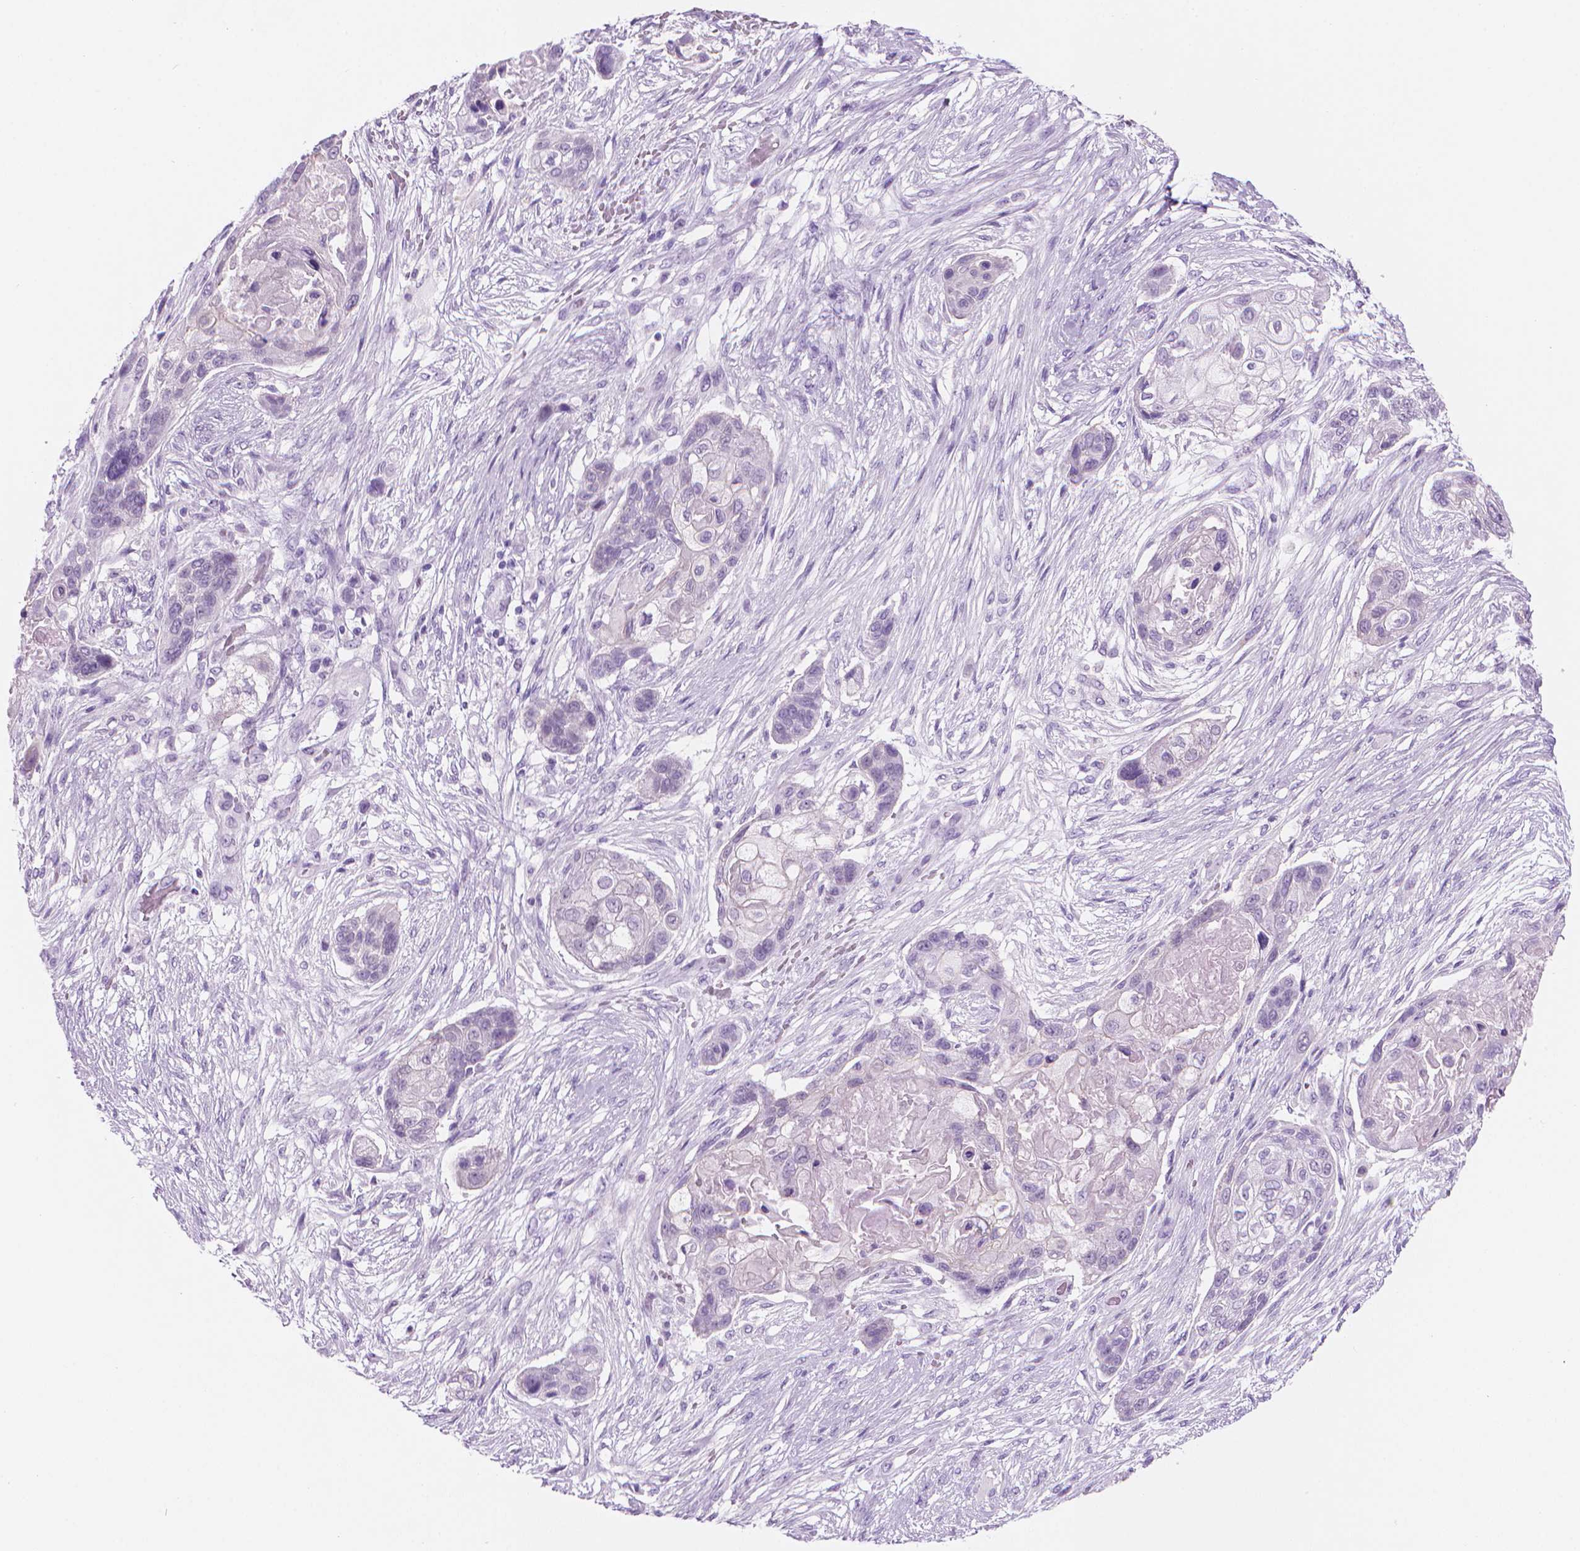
{"staining": {"intensity": "negative", "quantity": "none", "location": "none"}, "tissue": "lung cancer", "cell_type": "Tumor cells", "image_type": "cancer", "snomed": [{"axis": "morphology", "description": "Squamous cell carcinoma, NOS"}, {"axis": "topography", "description": "Lung"}], "caption": "A high-resolution micrograph shows immunohistochemistry (IHC) staining of lung cancer, which shows no significant positivity in tumor cells.", "gene": "TTC29", "patient": {"sex": "male", "age": 69}}